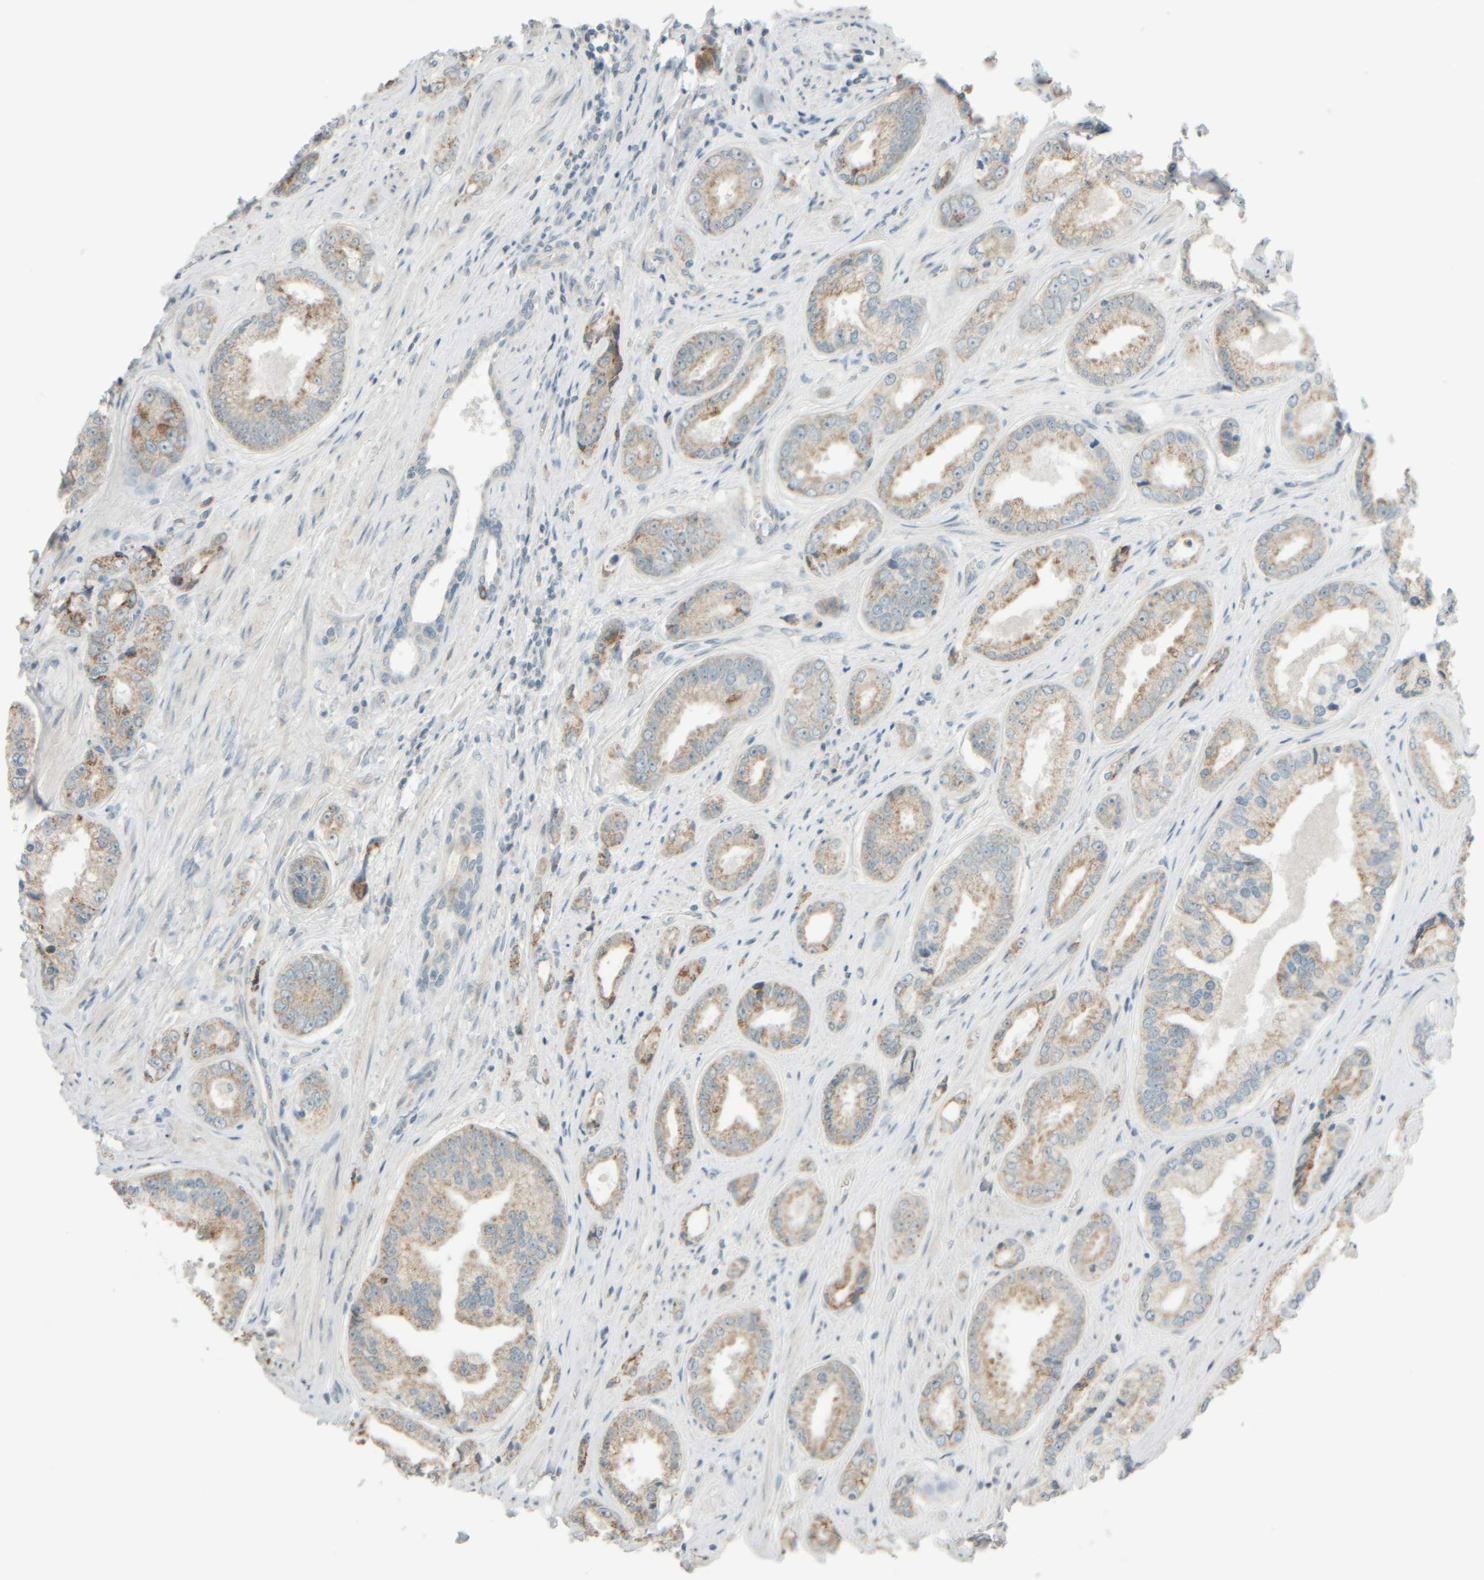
{"staining": {"intensity": "moderate", "quantity": ">75%", "location": "cytoplasmic/membranous"}, "tissue": "prostate cancer", "cell_type": "Tumor cells", "image_type": "cancer", "snomed": [{"axis": "morphology", "description": "Adenocarcinoma, High grade"}, {"axis": "topography", "description": "Prostate"}], "caption": "A micrograph showing moderate cytoplasmic/membranous staining in approximately >75% of tumor cells in prostate cancer, as visualized by brown immunohistochemical staining.", "gene": "PTGES3L-AARSD1", "patient": {"sex": "male", "age": 61}}